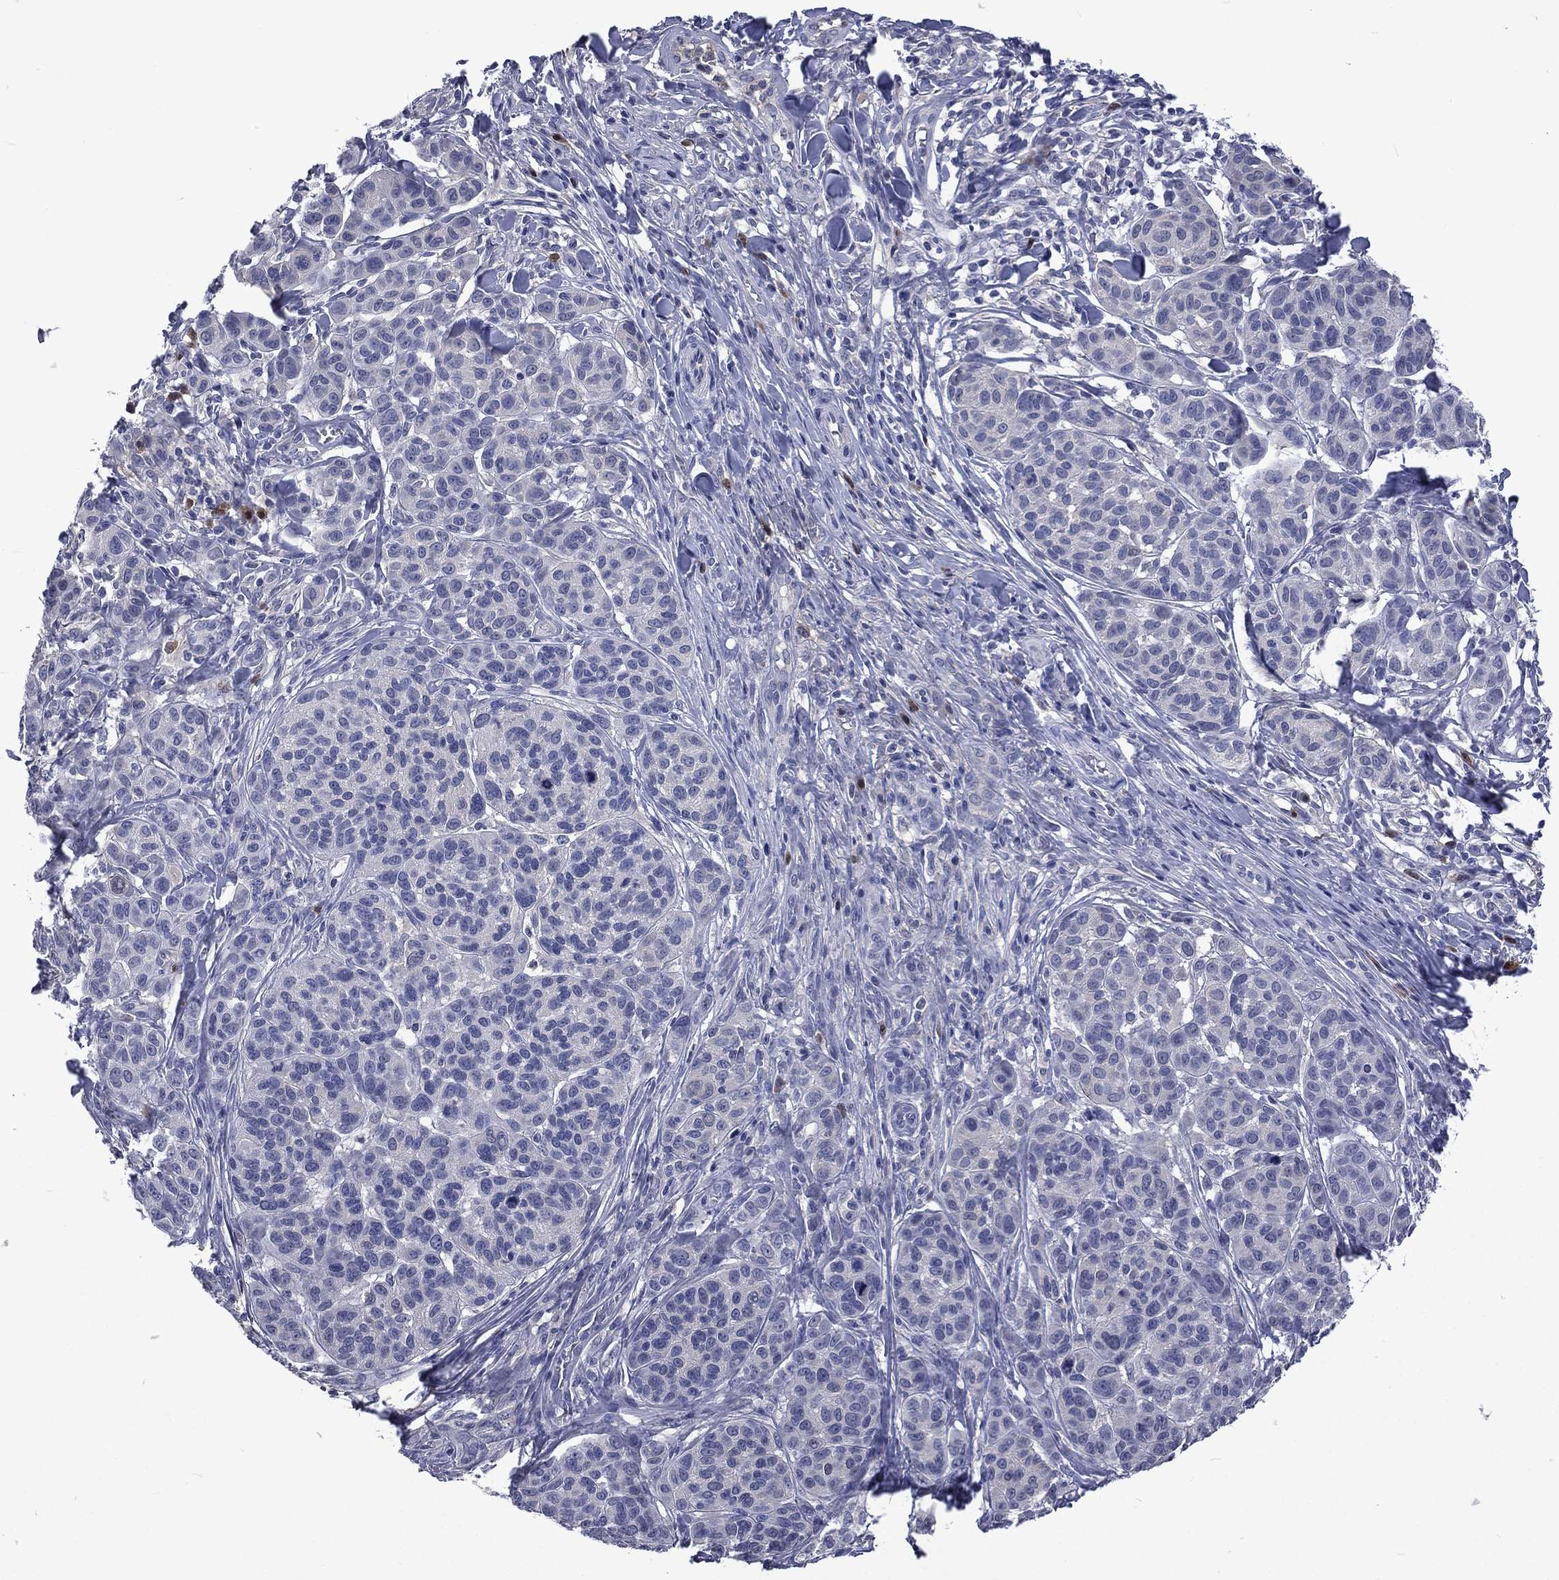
{"staining": {"intensity": "negative", "quantity": "none", "location": "none"}, "tissue": "melanoma", "cell_type": "Tumor cells", "image_type": "cancer", "snomed": [{"axis": "morphology", "description": "Malignant melanoma, NOS"}, {"axis": "topography", "description": "Skin"}], "caption": "This image is of malignant melanoma stained with immunohistochemistry to label a protein in brown with the nuclei are counter-stained blue. There is no staining in tumor cells.", "gene": "CA12", "patient": {"sex": "male", "age": 79}}